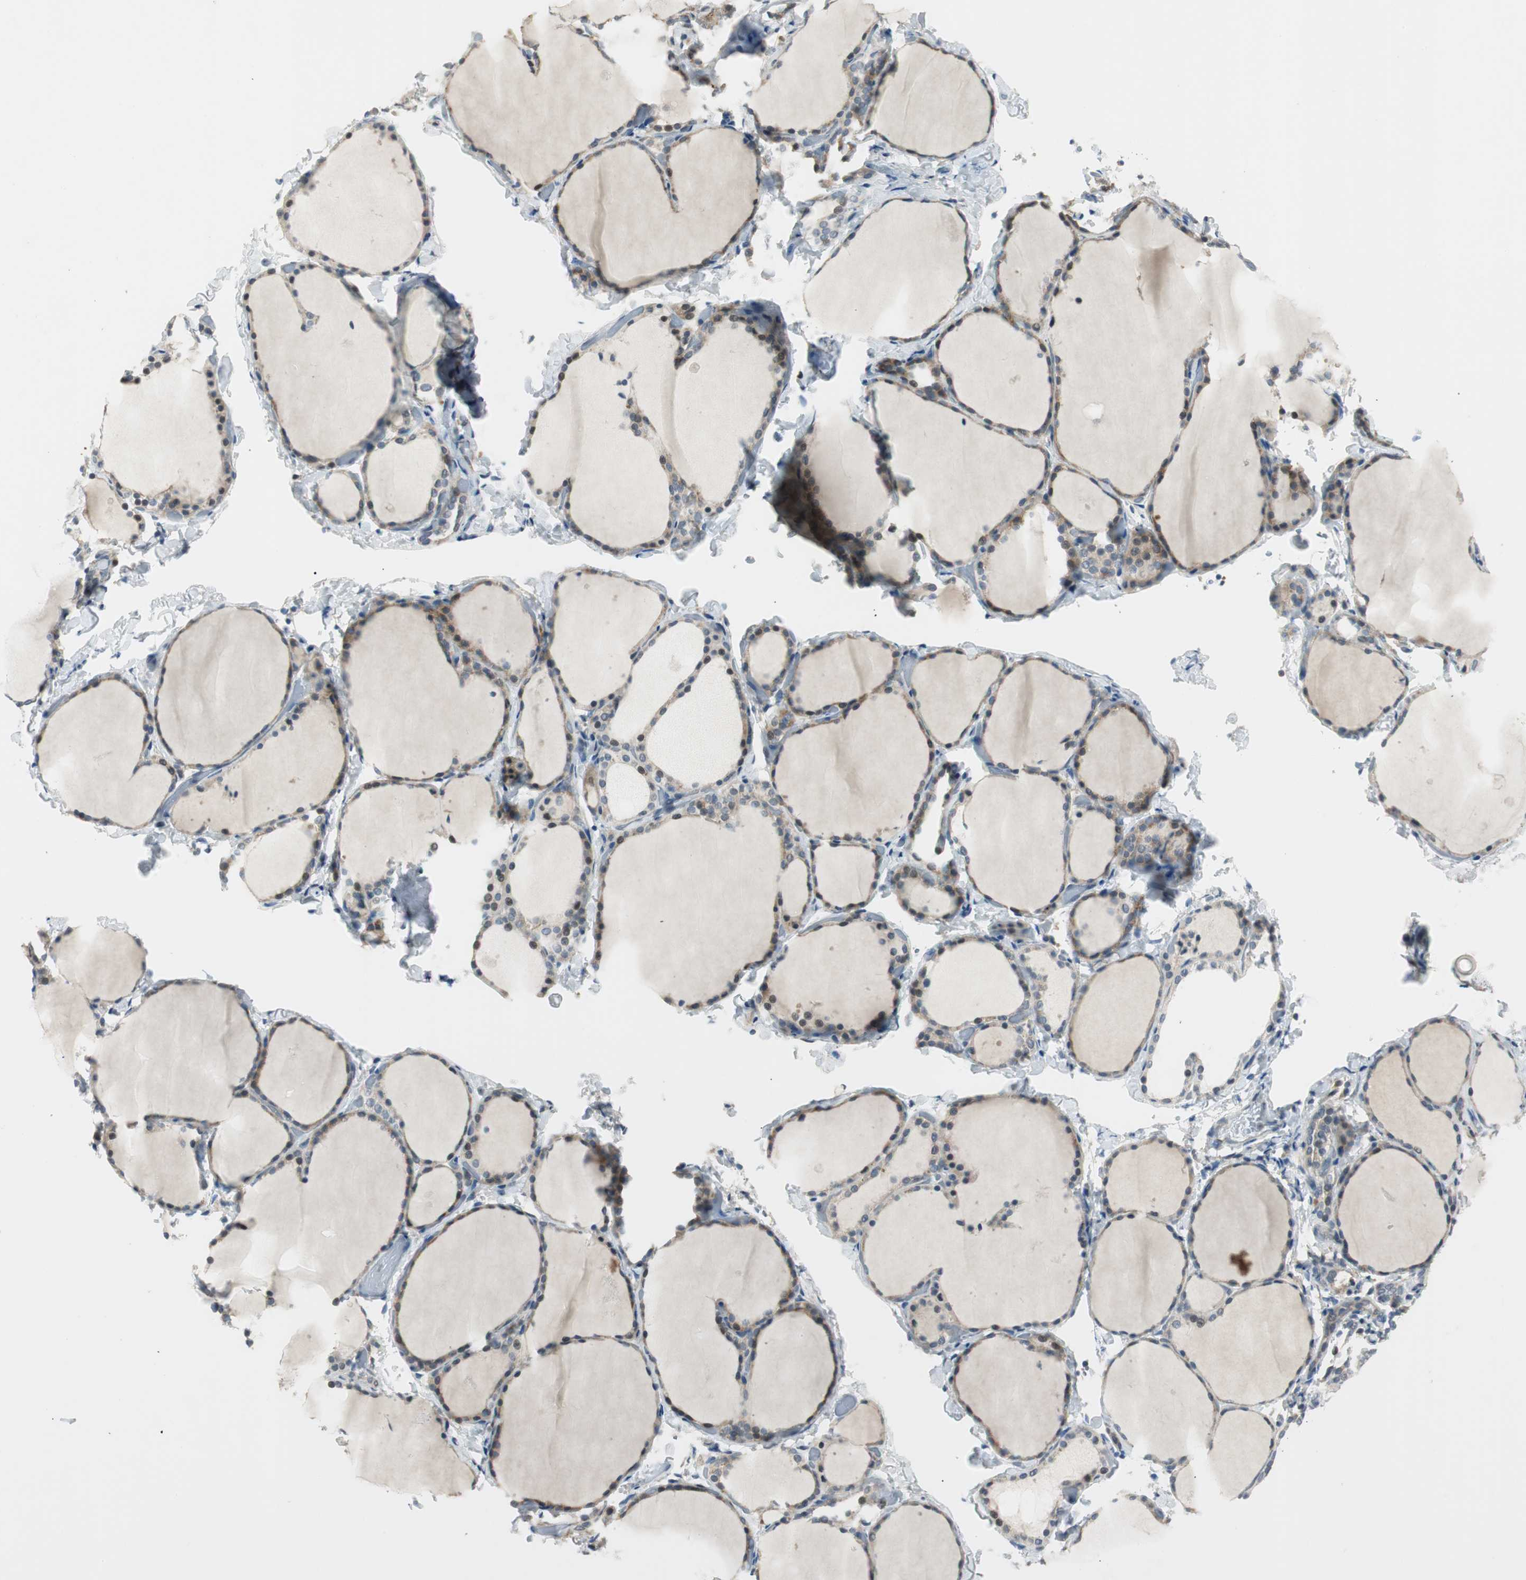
{"staining": {"intensity": "weak", "quantity": ">75%", "location": "cytoplasmic/membranous"}, "tissue": "thyroid gland", "cell_type": "Glandular cells", "image_type": "normal", "snomed": [{"axis": "morphology", "description": "Normal tissue, NOS"}, {"axis": "morphology", "description": "Papillary adenocarcinoma, NOS"}, {"axis": "topography", "description": "Thyroid gland"}], "caption": "This is an image of immunohistochemistry staining of normal thyroid gland, which shows weak positivity in the cytoplasmic/membranous of glandular cells.", "gene": "PCDHB15", "patient": {"sex": "female", "age": 30}}